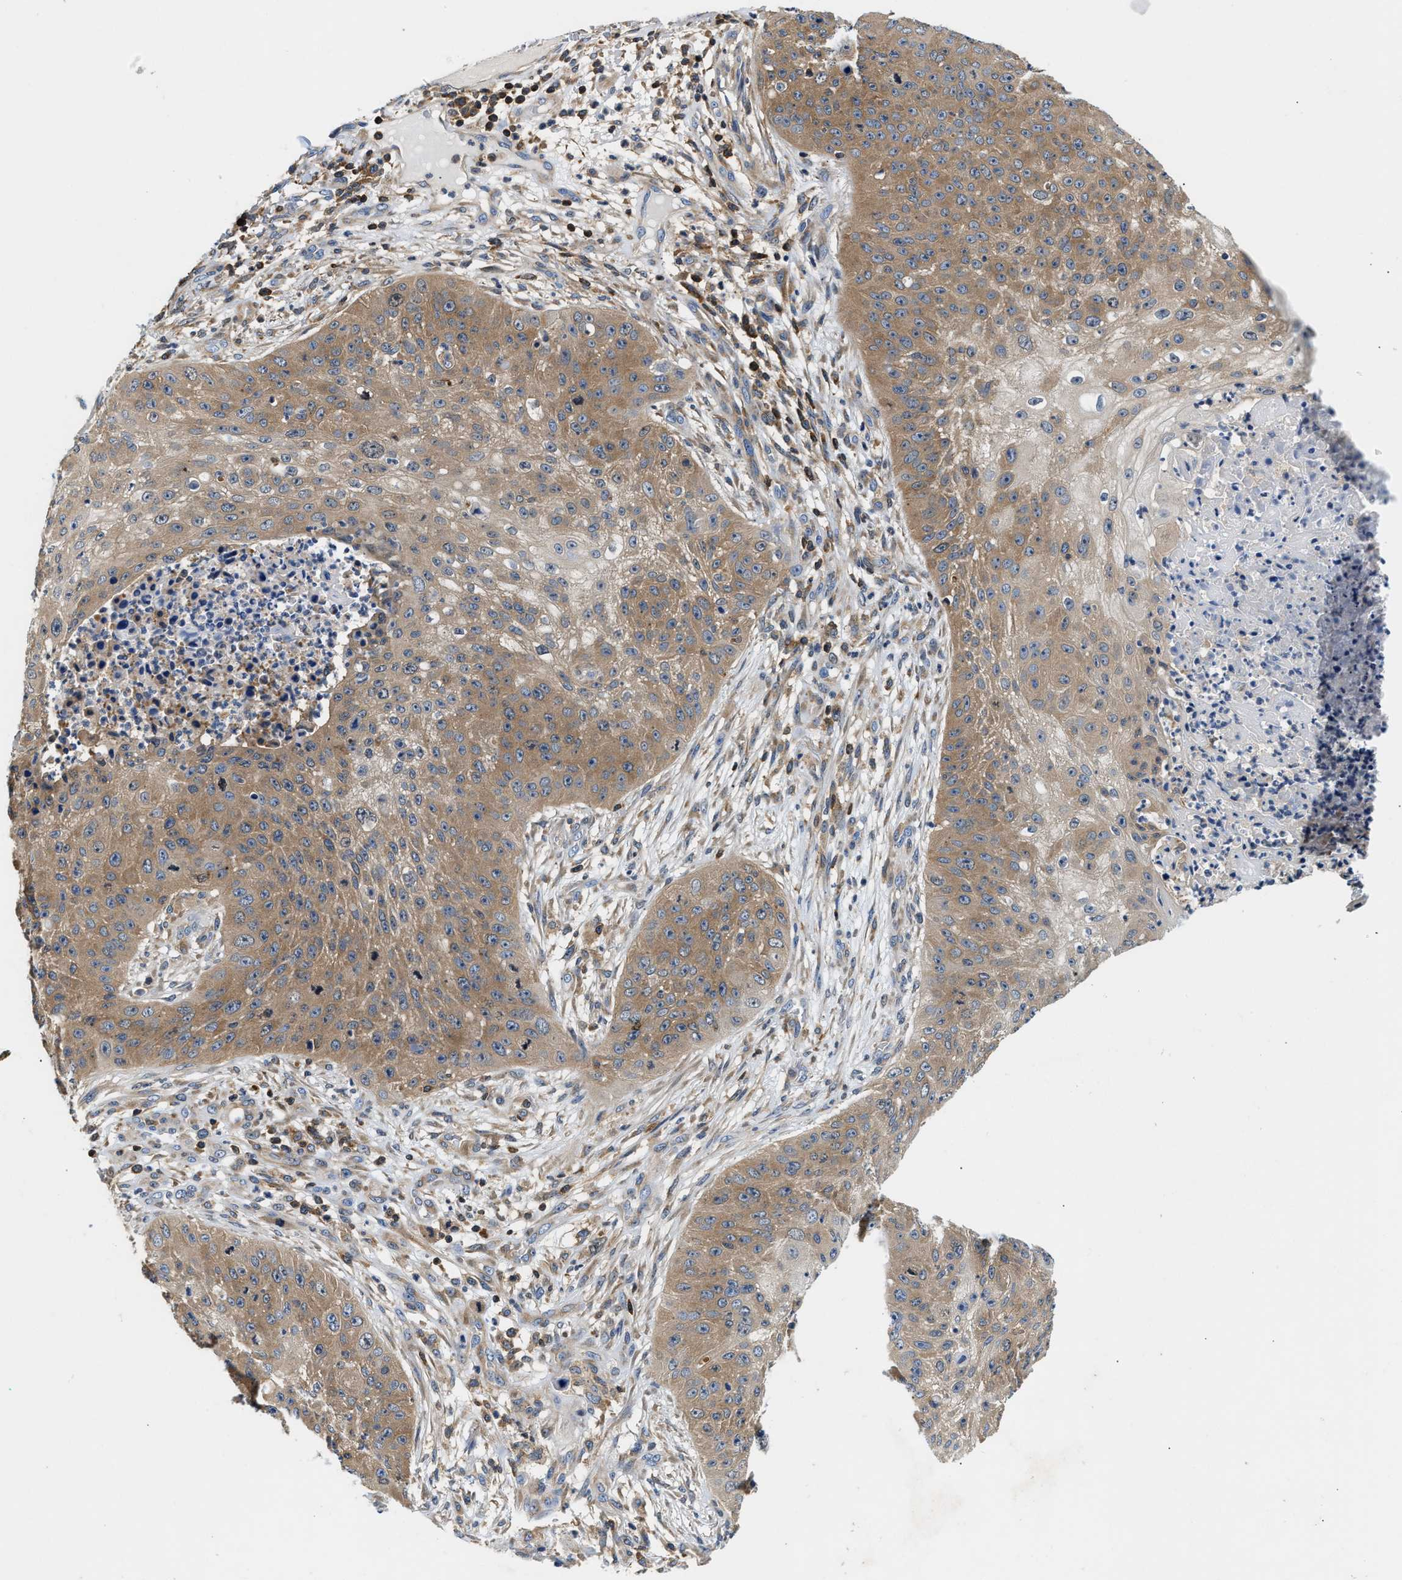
{"staining": {"intensity": "moderate", "quantity": "<25%", "location": "cytoplasmic/membranous"}, "tissue": "skin cancer", "cell_type": "Tumor cells", "image_type": "cancer", "snomed": [{"axis": "morphology", "description": "Squamous cell carcinoma, NOS"}, {"axis": "topography", "description": "Skin"}], "caption": "IHC staining of skin squamous cell carcinoma, which reveals low levels of moderate cytoplasmic/membranous positivity in about <25% of tumor cells indicating moderate cytoplasmic/membranous protein positivity. The staining was performed using DAB (3,3'-diaminobenzidine) (brown) for protein detection and nuclei were counterstained in hematoxylin (blue).", "gene": "CCM2", "patient": {"sex": "female", "age": 80}}